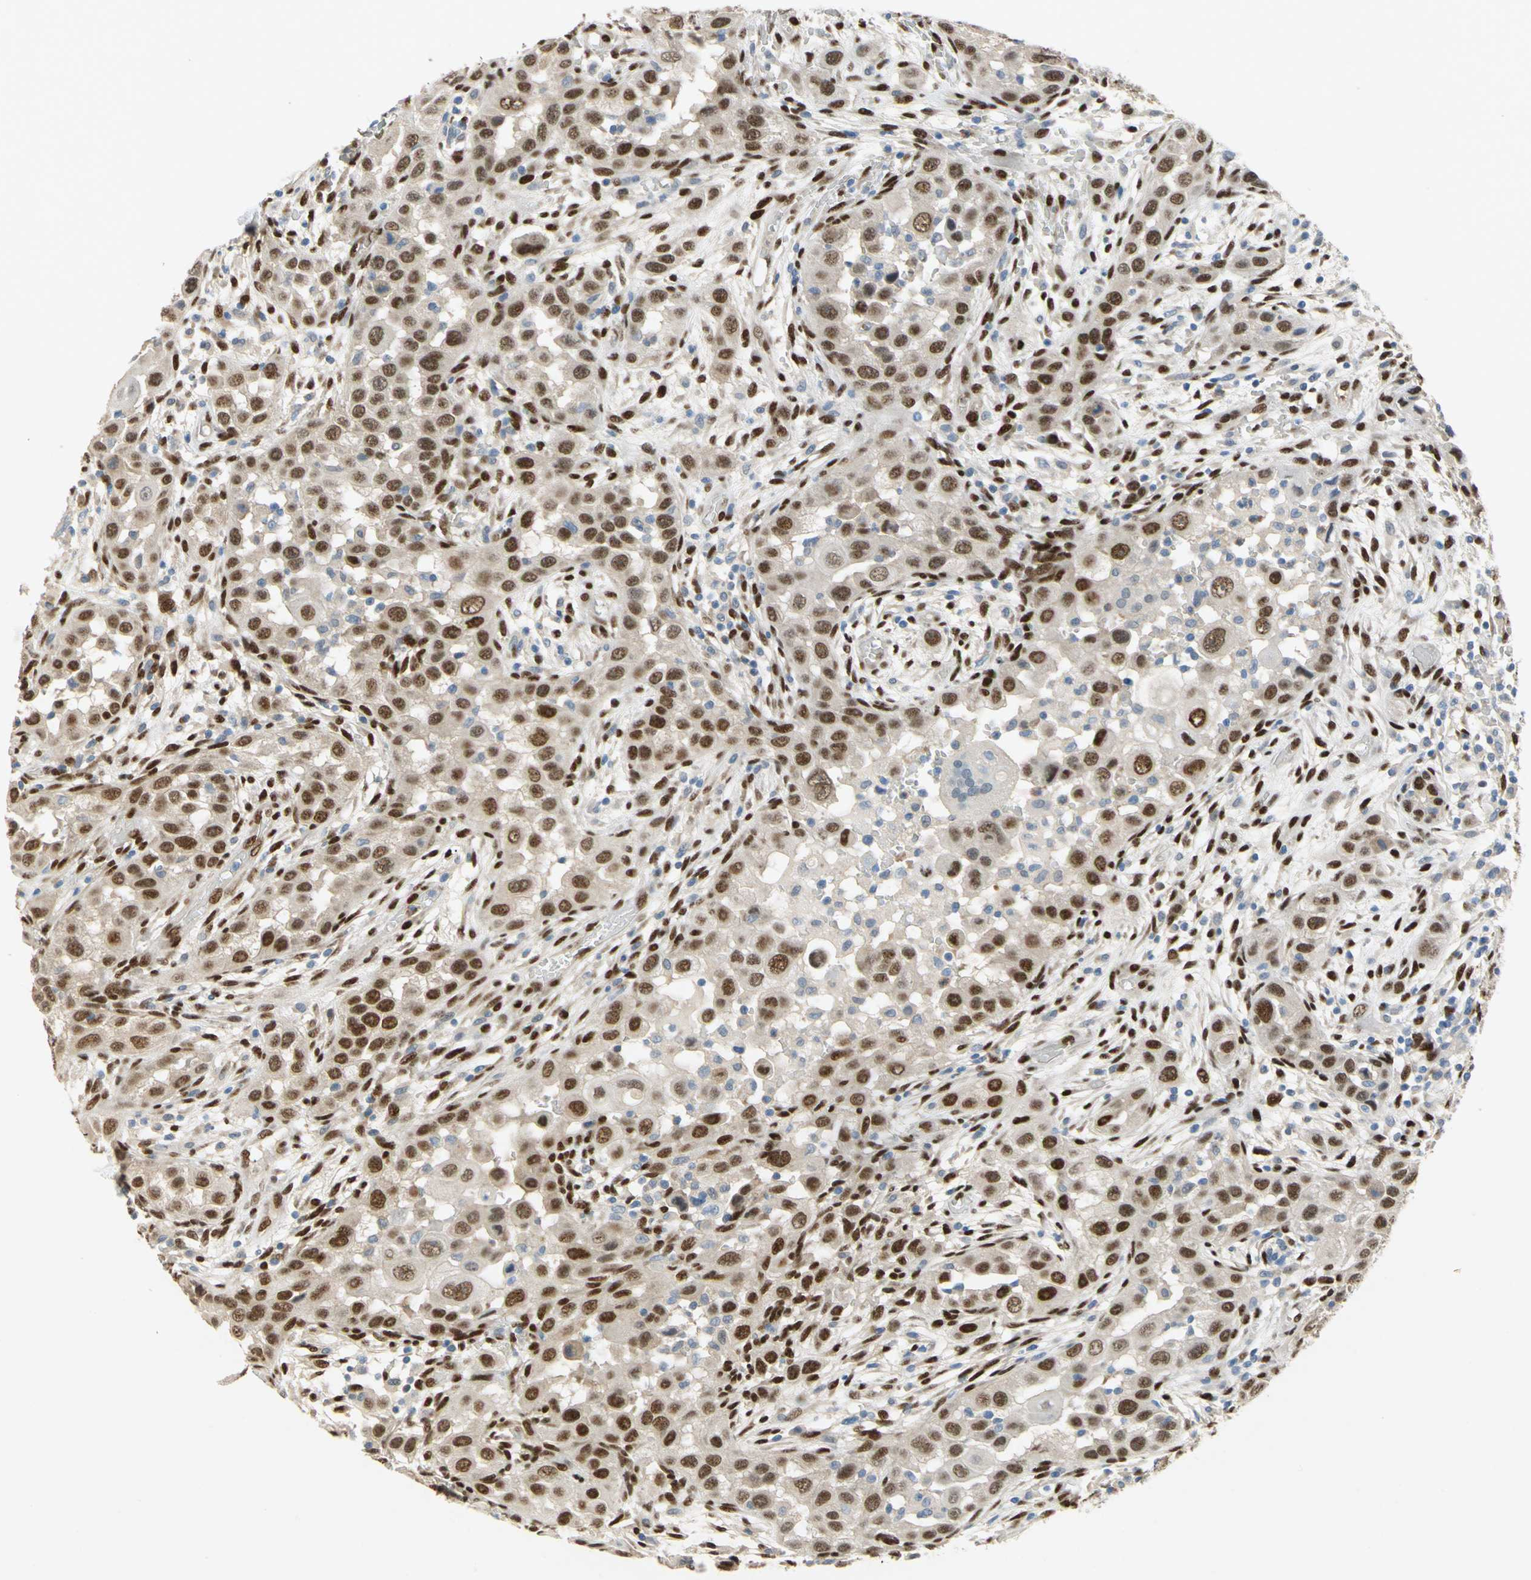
{"staining": {"intensity": "moderate", "quantity": ">75%", "location": "nuclear"}, "tissue": "head and neck cancer", "cell_type": "Tumor cells", "image_type": "cancer", "snomed": [{"axis": "morphology", "description": "Carcinoma, NOS"}, {"axis": "topography", "description": "Head-Neck"}], "caption": "Carcinoma (head and neck) stained with a protein marker shows moderate staining in tumor cells.", "gene": "RBFOX2", "patient": {"sex": "male", "age": 87}}